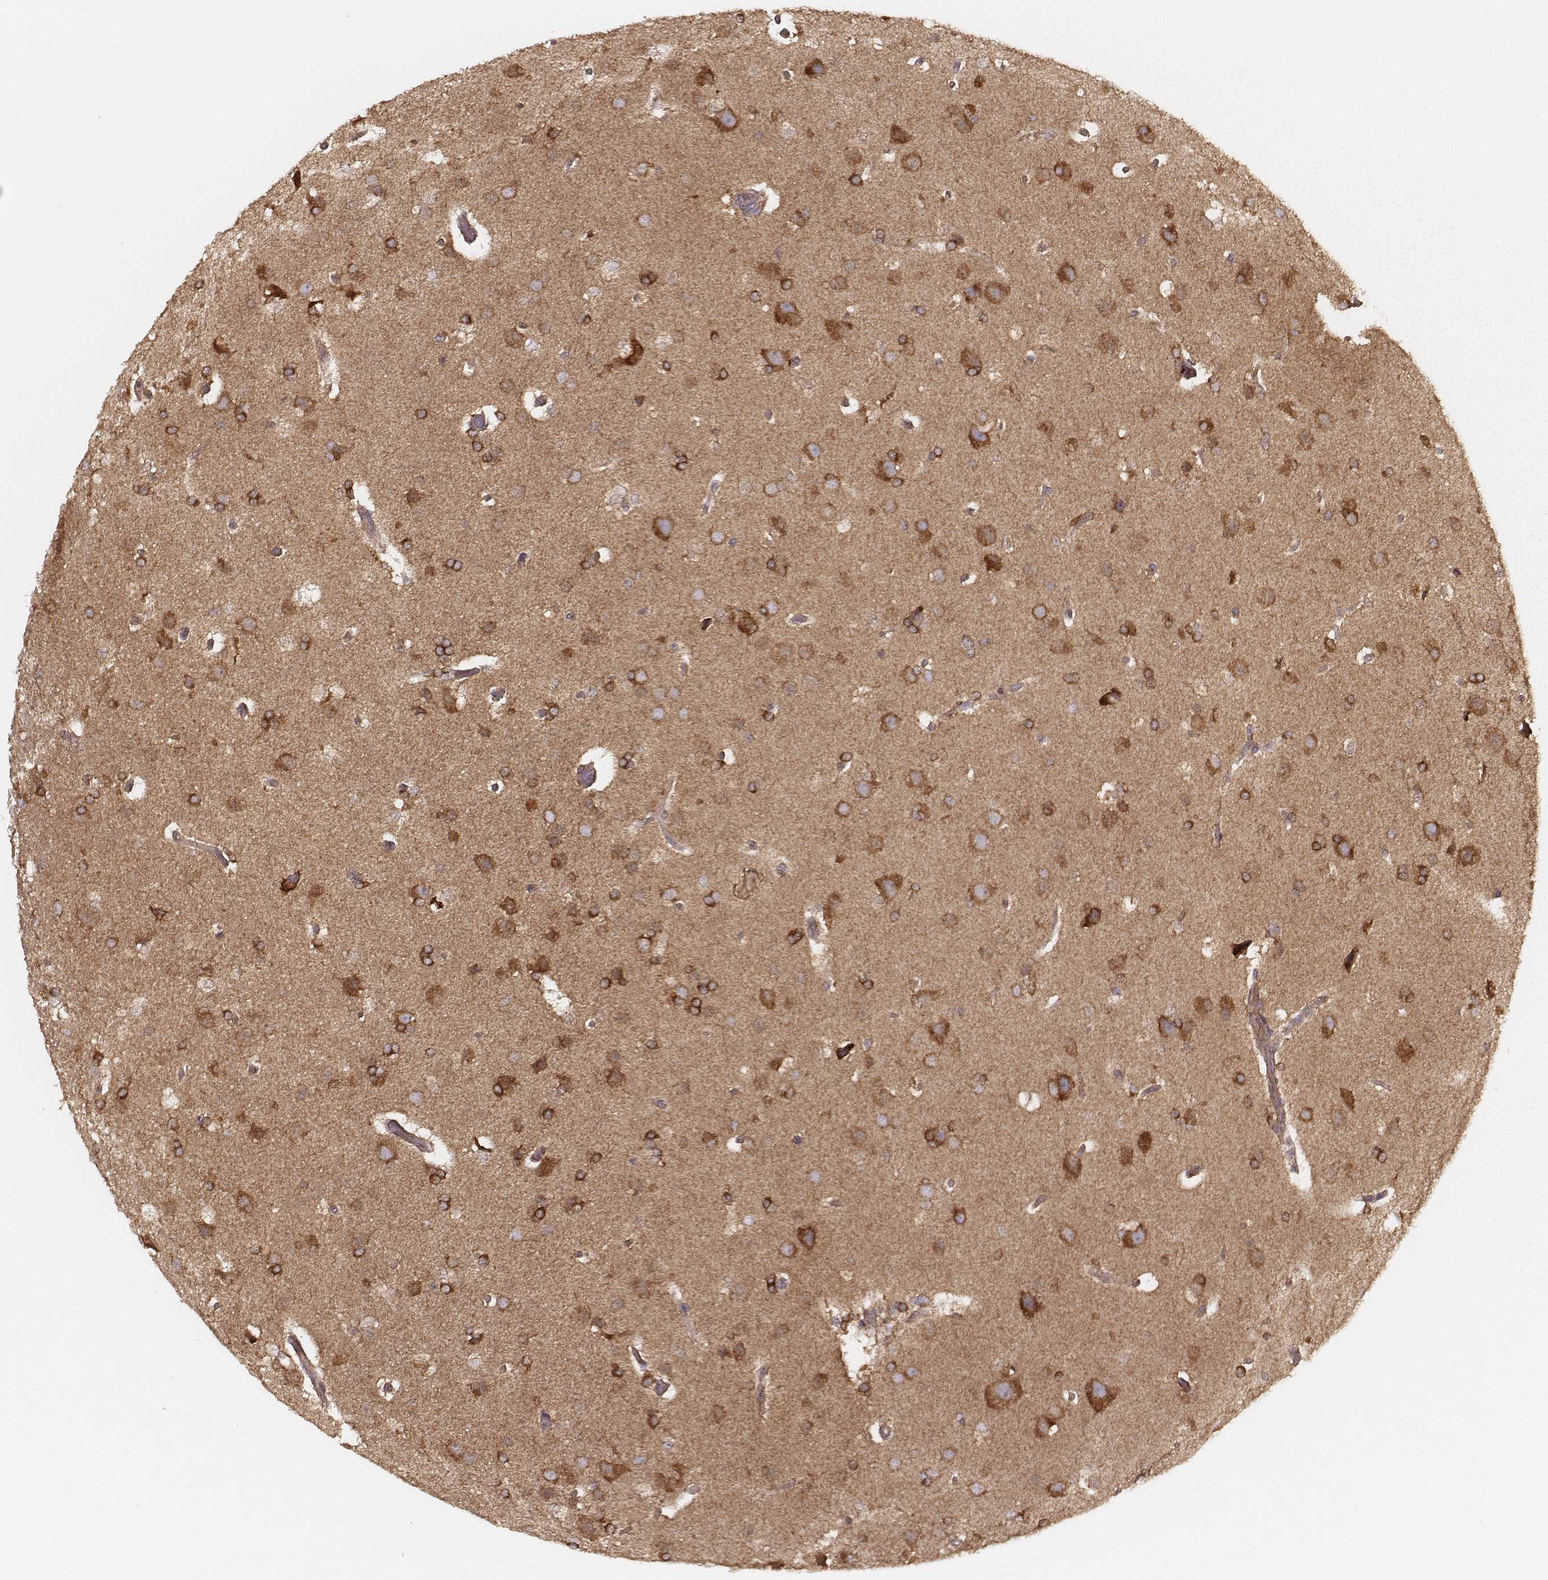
{"staining": {"intensity": "strong", "quantity": ">75%", "location": "cytoplasmic/membranous"}, "tissue": "glioma", "cell_type": "Tumor cells", "image_type": "cancer", "snomed": [{"axis": "morphology", "description": "Glioma, malignant, High grade"}, {"axis": "topography", "description": "Brain"}], "caption": "Protein staining by IHC shows strong cytoplasmic/membranous staining in about >75% of tumor cells in glioma. (Brightfield microscopy of DAB IHC at high magnification).", "gene": "CARS1", "patient": {"sex": "male", "age": 68}}